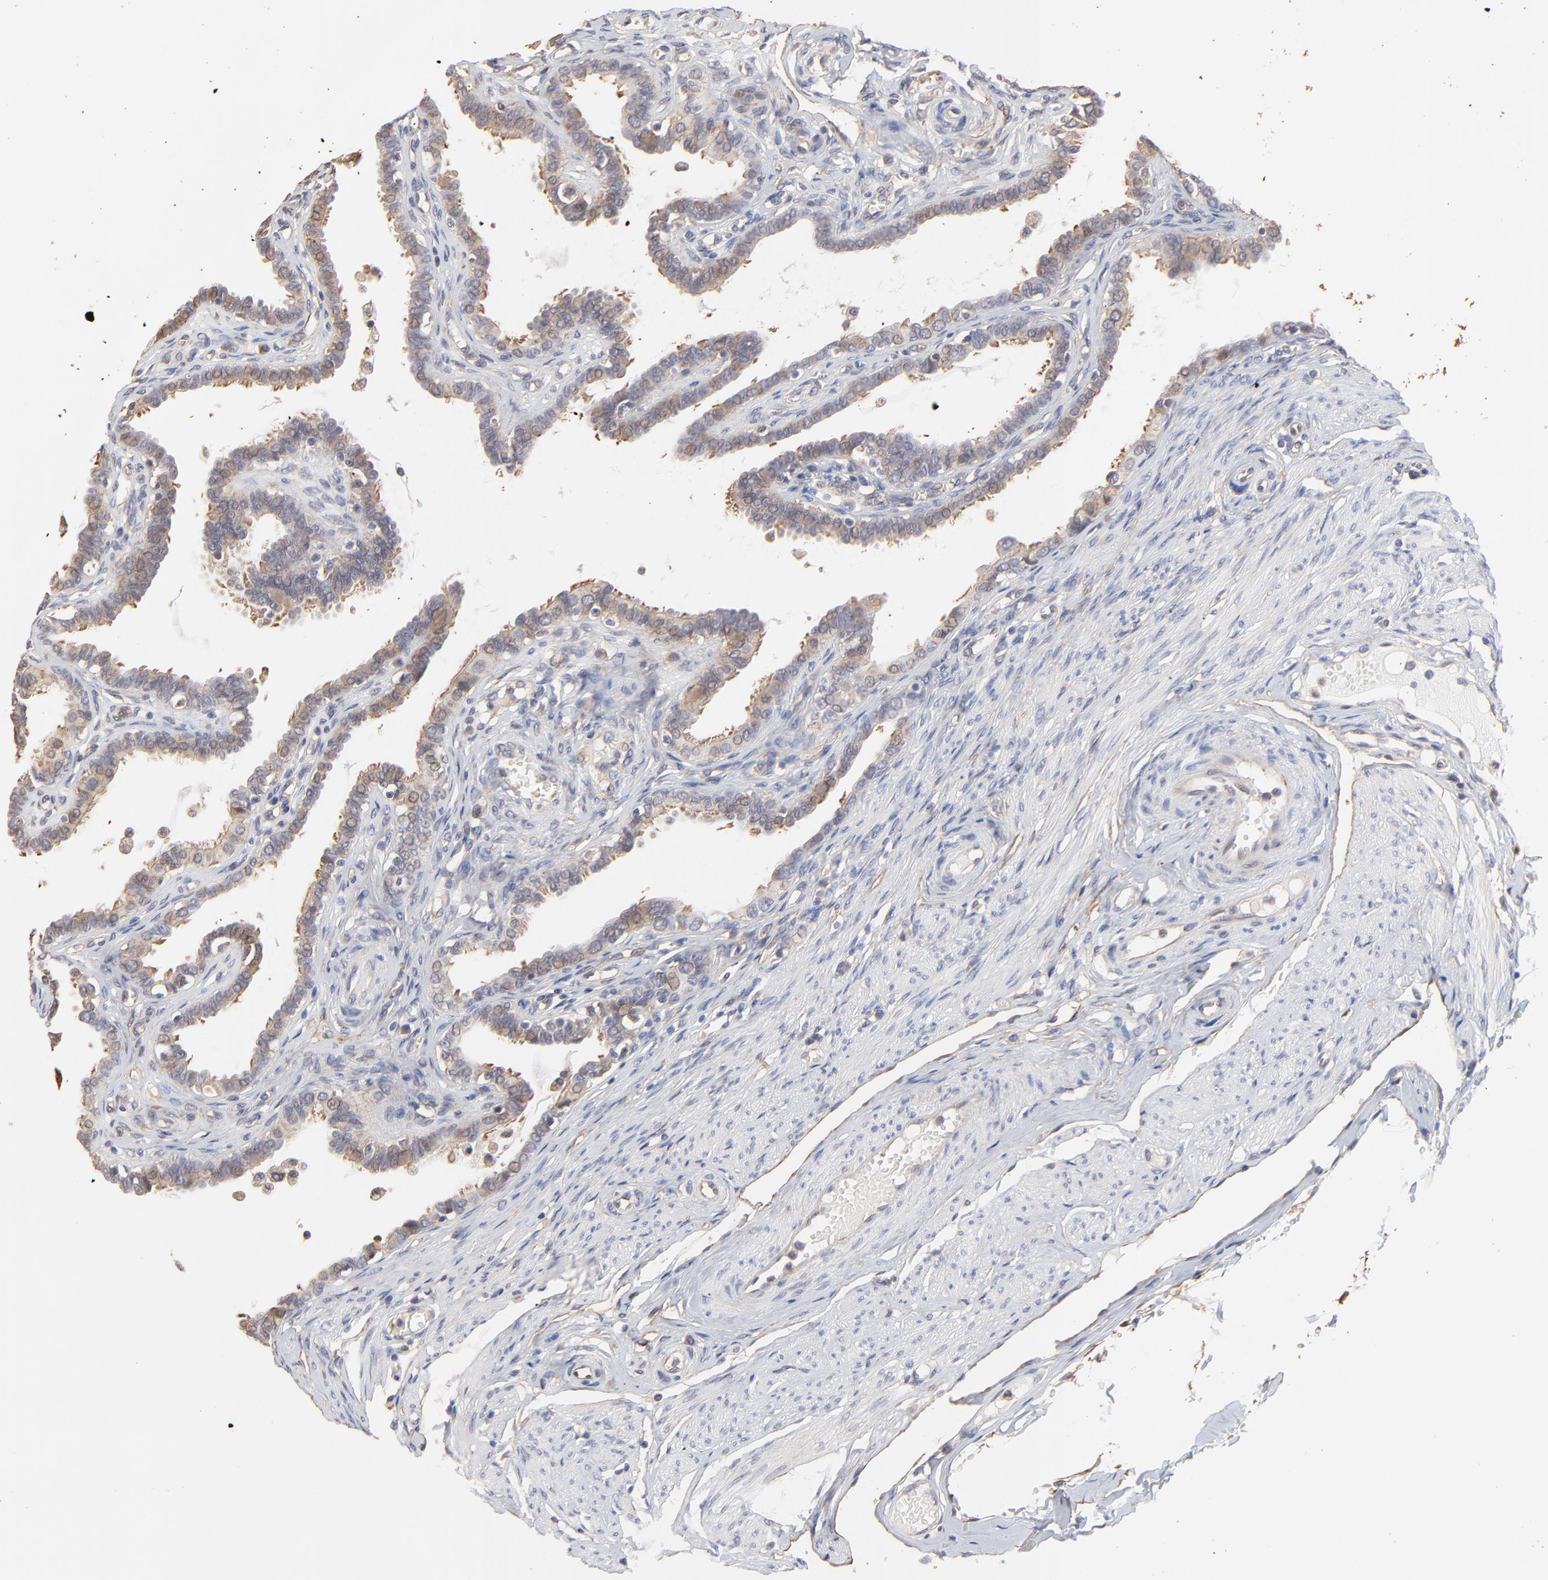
{"staining": {"intensity": "moderate", "quantity": "25%-75%", "location": "cytoplasmic/membranous"}, "tissue": "fallopian tube", "cell_type": "Glandular cells", "image_type": "normal", "snomed": [{"axis": "morphology", "description": "Normal tissue, NOS"}, {"axis": "topography", "description": "Fallopian tube"}], "caption": "Protein analysis of normal fallopian tube displays moderate cytoplasmic/membranous staining in about 25%-75% of glandular cells. (DAB (3,3'-diaminobenzidine) IHC, brown staining for protein, blue staining for nuclei).", "gene": "ARMT1", "patient": {"sex": "female", "age": 67}}